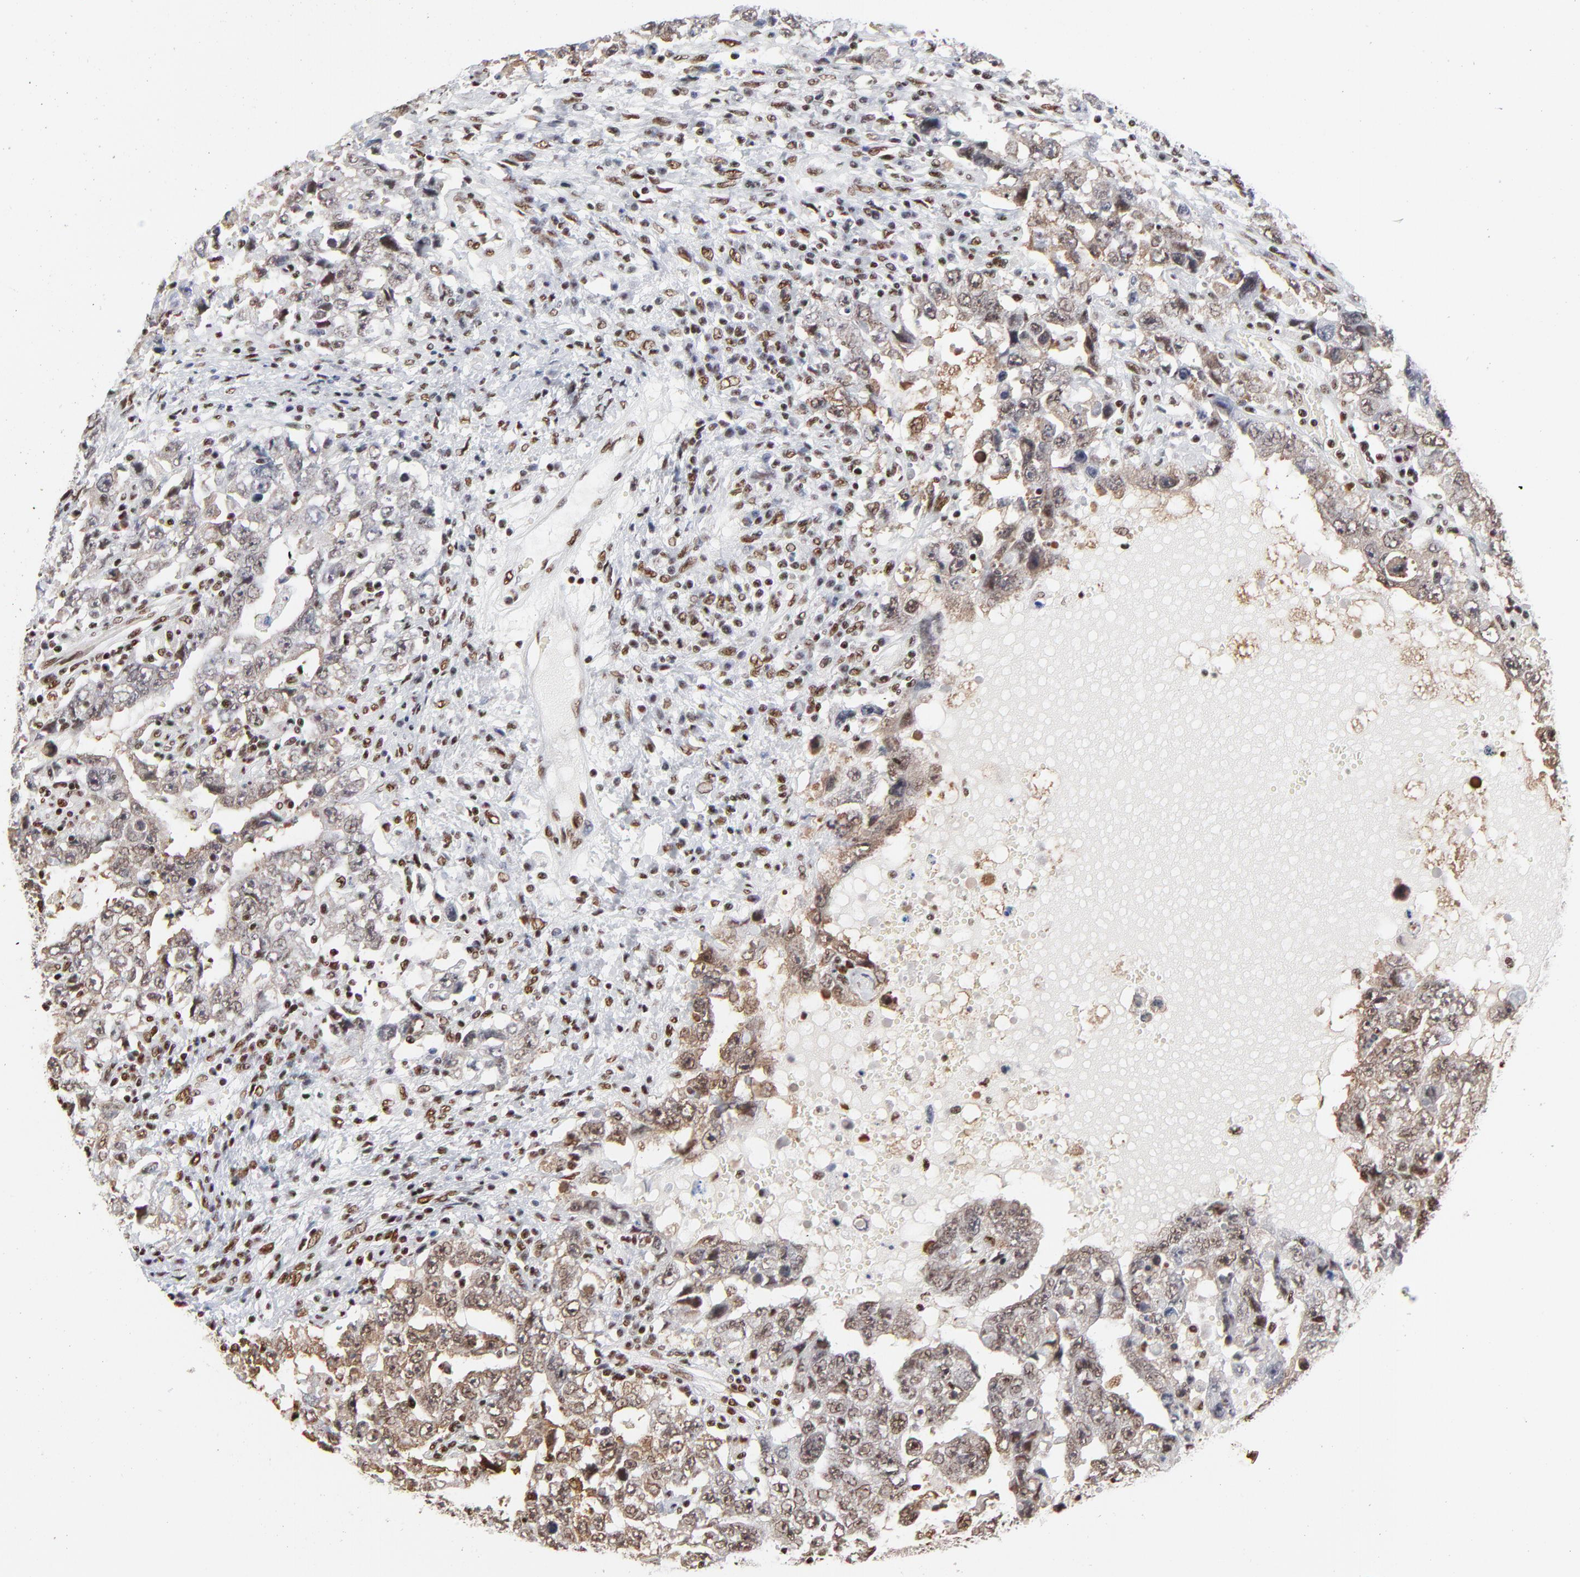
{"staining": {"intensity": "moderate", "quantity": ">75%", "location": "nuclear"}, "tissue": "testis cancer", "cell_type": "Tumor cells", "image_type": "cancer", "snomed": [{"axis": "morphology", "description": "Carcinoma, Embryonal, NOS"}, {"axis": "topography", "description": "Testis"}], "caption": "Immunohistochemical staining of testis embryonal carcinoma exhibits medium levels of moderate nuclear positivity in about >75% of tumor cells.", "gene": "CREB1", "patient": {"sex": "male", "age": 26}}